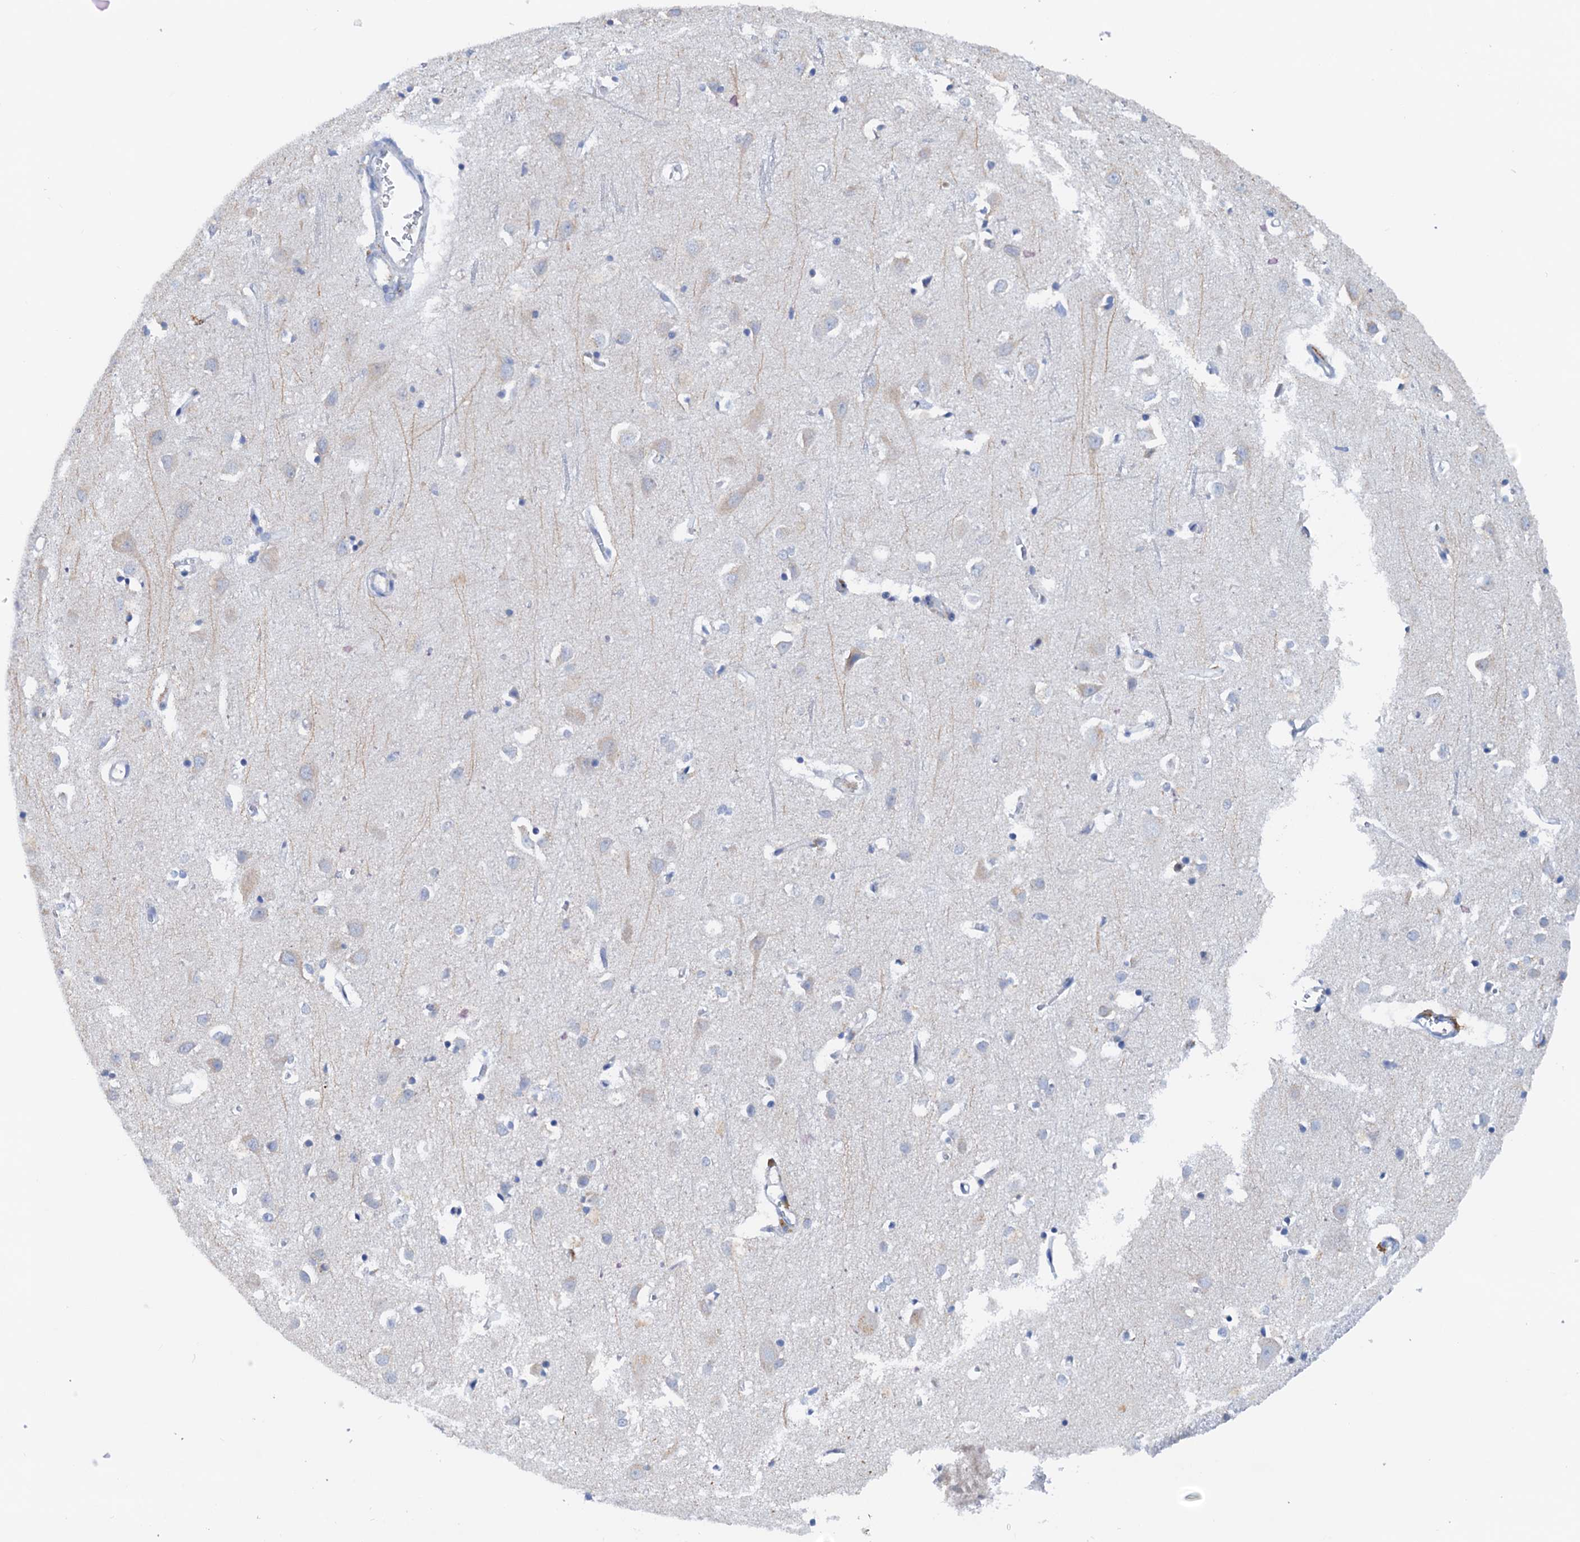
{"staining": {"intensity": "negative", "quantity": "none", "location": "none"}, "tissue": "cerebral cortex", "cell_type": "Endothelial cells", "image_type": "normal", "snomed": [{"axis": "morphology", "description": "Normal tissue, NOS"}, {"axis": "topography", "description": "Cerebral cortex"}], "caption": "Endothelial cells show no significant expression in unremarkable cerebral cortex. The staining is performed using DAB (3,3'-diaminobenzidine) brown chromogen with nuclei counter-stained in using hematoxylin.", "gene": "RASSF9", "patient": {"sex": "female", "age": 64}}